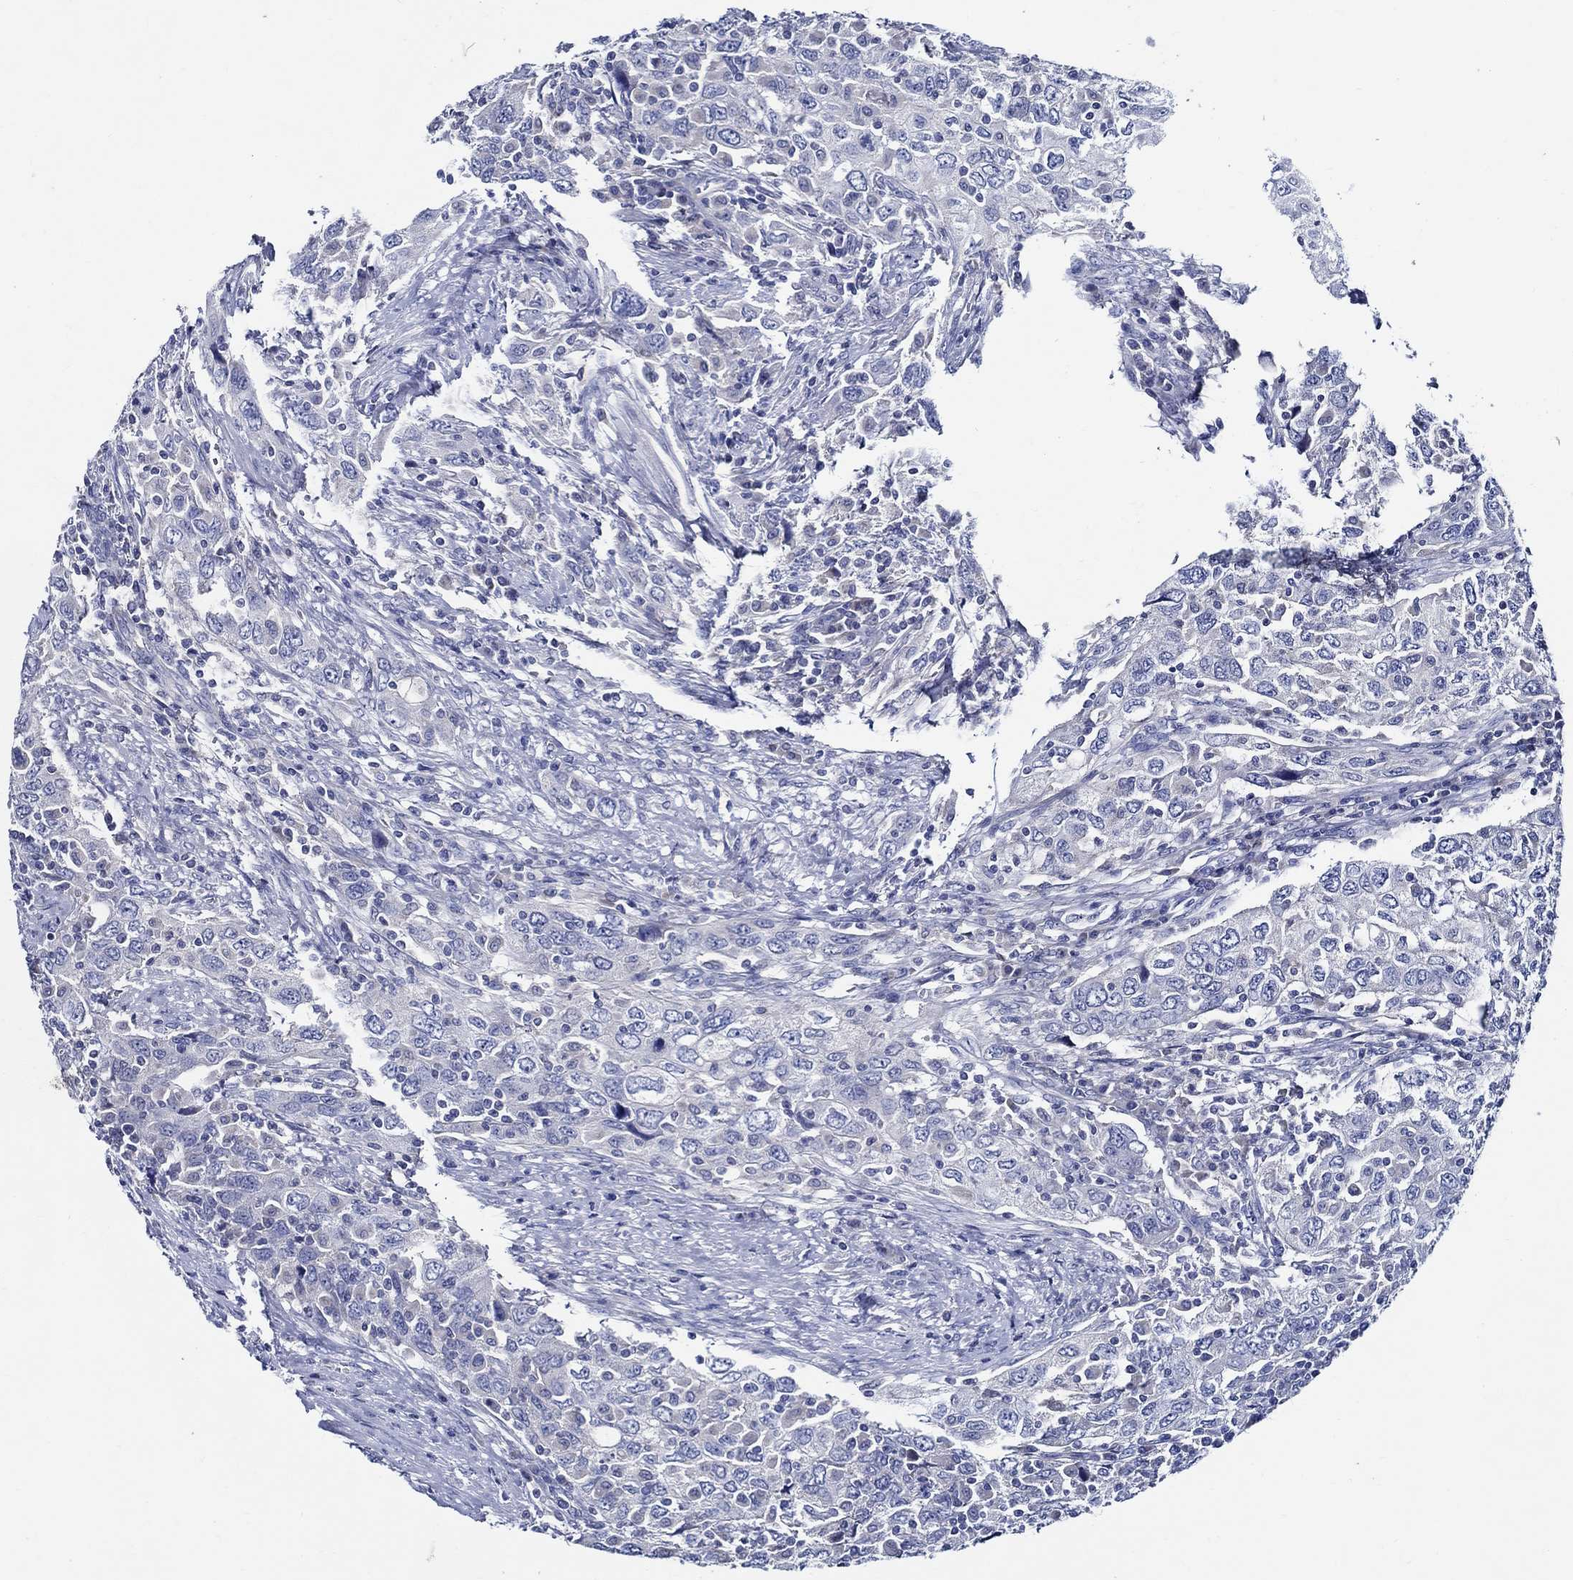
{"staining": {"intensity": "negative", "quantity": "none", "location": "none"}, "tissue": "urothelial cancer", "cell_type": "Tumor cells", "image_type": "cancer", "snomed": [{"axis": "morphology", "description": "Urothelial carcinoma, High grade"}, {"axis": "topography", "description": "Urinary bladder"}], "caption": "This is an immunohistochemistry image of high-grade urothelial carcinoma. There is no staining in tumor cells.", "gene": "SKOR1", "patient": {"sex": "male", "age": 76}}